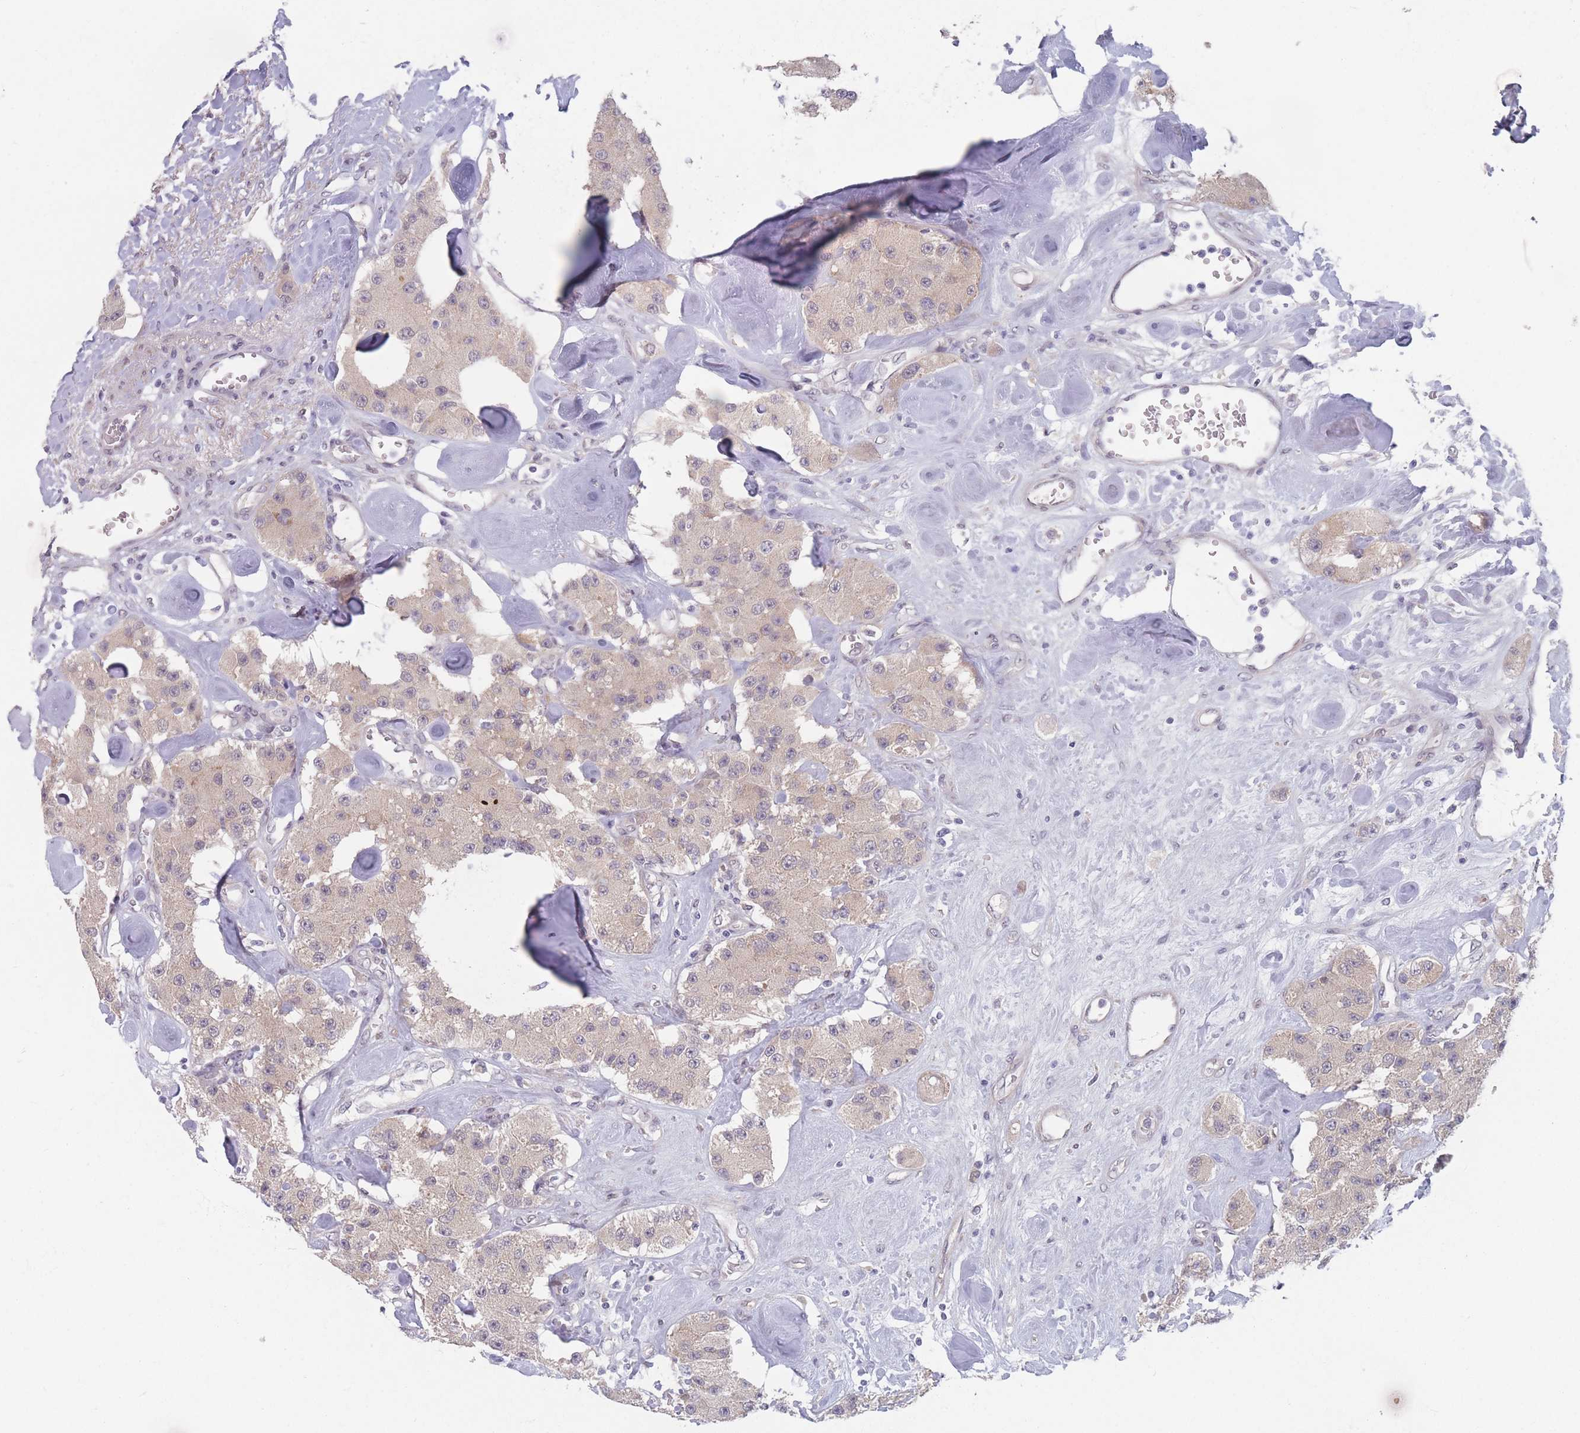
{"staining": {"intensity": "negative", "quantity": "none", "location": "none"}, "tissue": "carcinoid", "cell_type": "Tumor cells", "image_type": "cancer", "snomed": [{"axis": "morphology", "description": "Carcinoid, malignant, NOS"}, {"axis": "topography", "description": "Pancreas"}], "caption": "Tumor cells are negative for protein expression in human malignant carcinoid. (Brightfield microscopy of DAB immunohistochemistry (IHC) at high magnification).", "gene": "ANKRD10", "patient": {"sex": "male", "age": 41}}